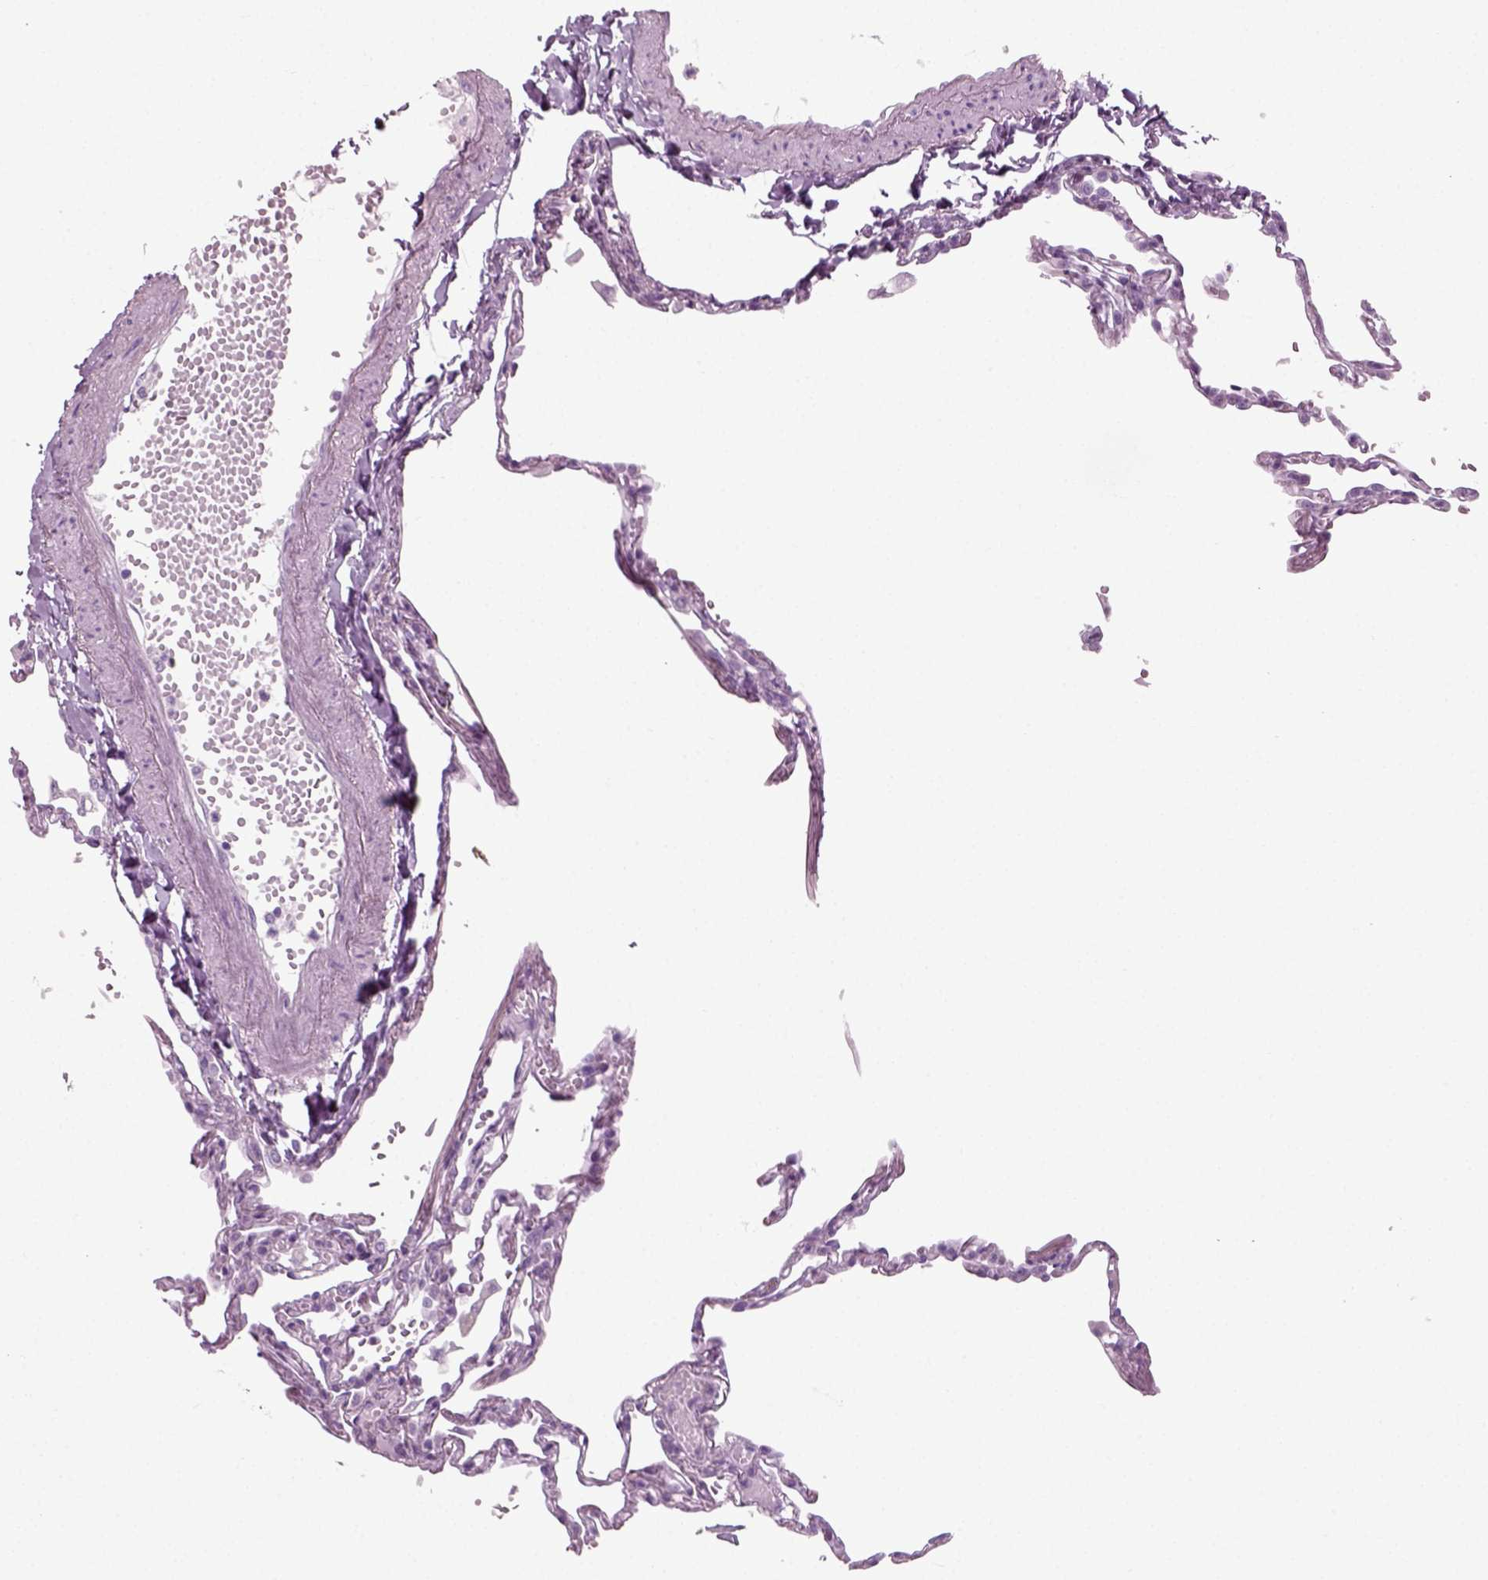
{"staining": {"intensity": "negative", "quantity": "none", "location": "none"}, "tissue": "lung", "cell_type": "Alveolar cells", "image_type": "normal", "snomed": [{"axis": "morphology", "description": "Normal tissue, NOS"}, {"axis": "topography", "description": "Lung"}], "caption": "This is a image of immunohistochemistry (IHC) staining of benign lung, which shows no expression in alveolar cells. (Immunohistochemistry, brightfield microscopy, high magnification).", "gene": "PRLH", "patient": {"sex": "male", "age": 78}}